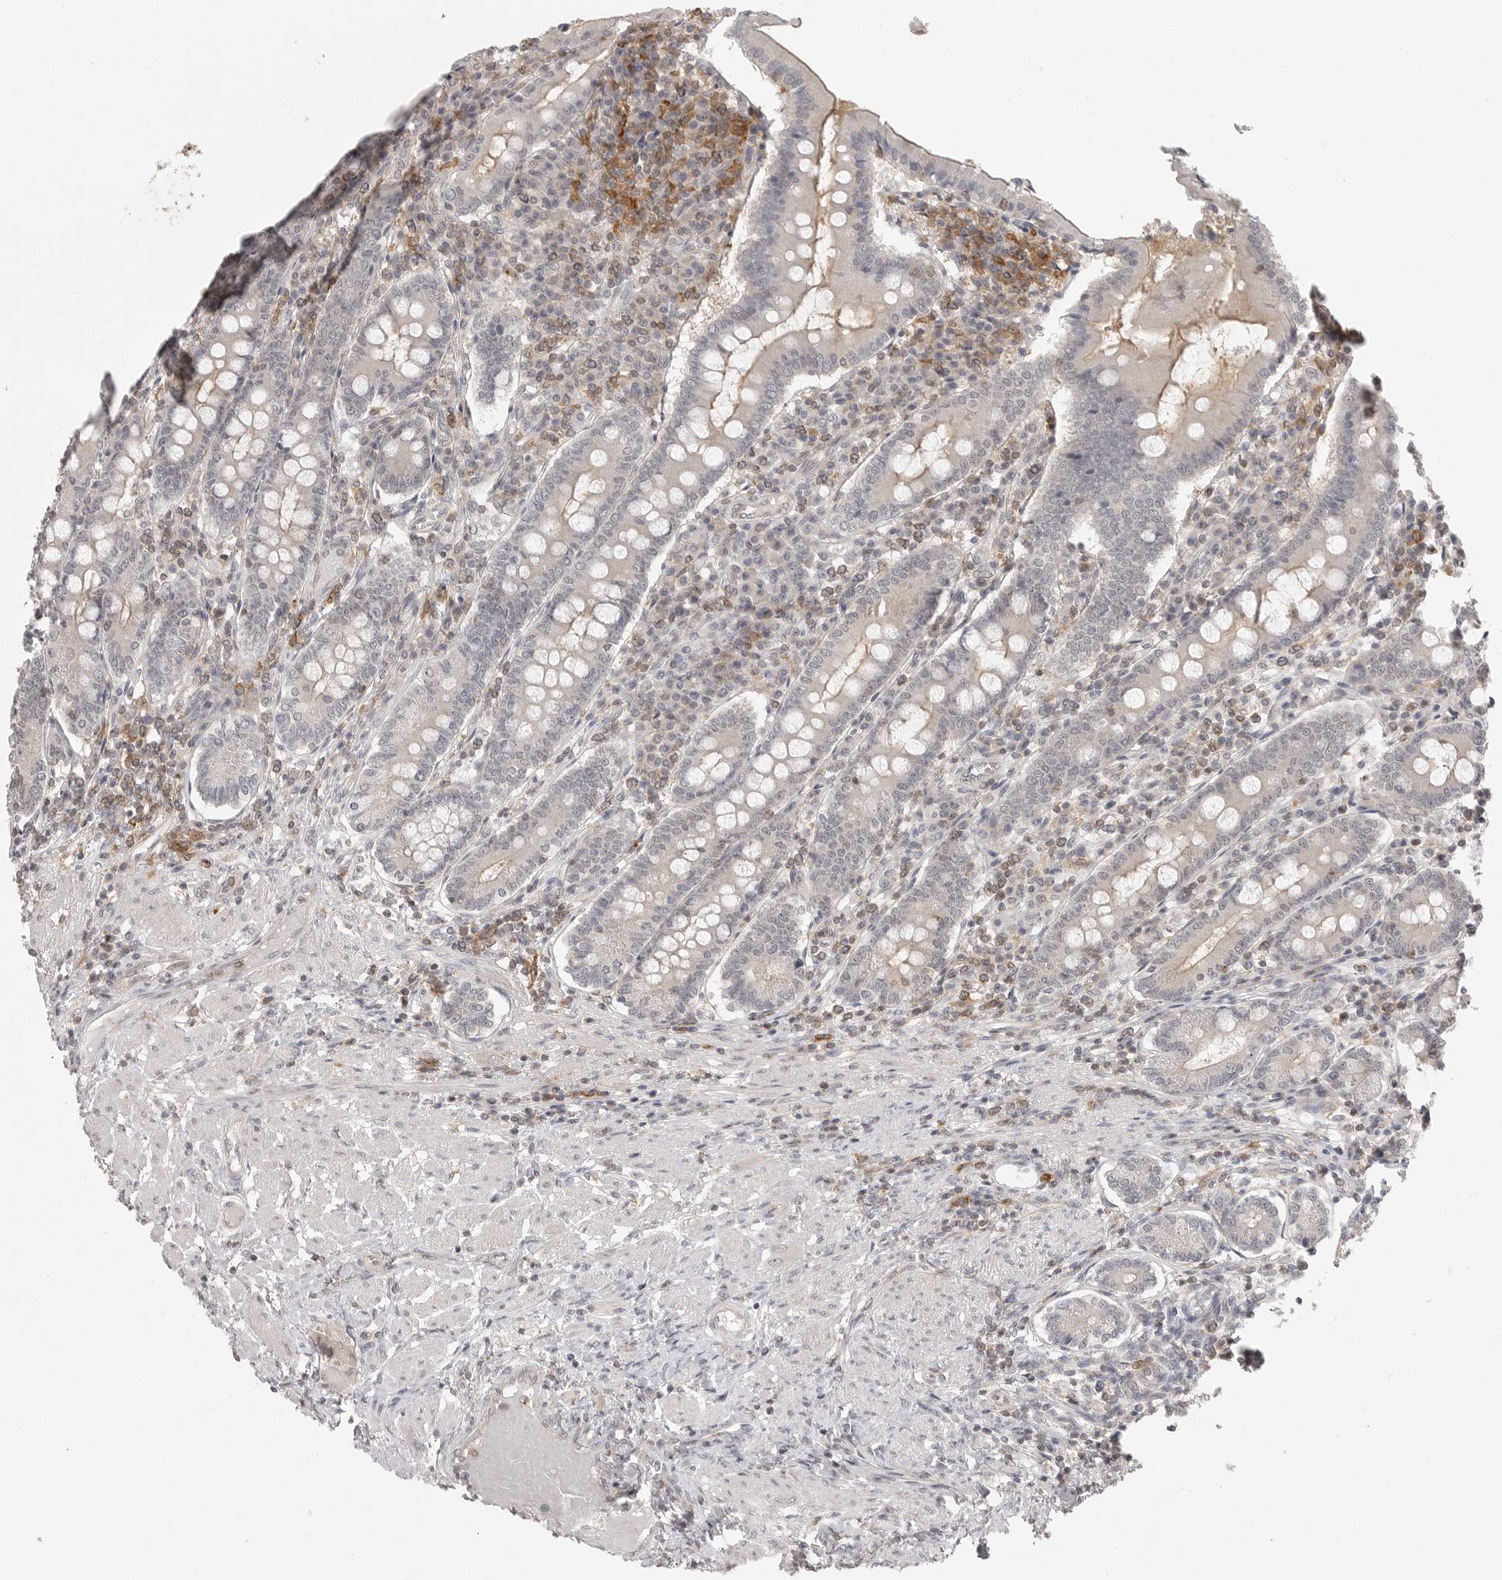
{"staining": {"intensity": "weak", "quantity": "25%-75%", "location": "cytoplasmic/membranous"}, "tissue": "duodenum", "cell_type": "Glandular cells", "image_type": "normal", "snomed": [{"axis": "morphology", "description": "Normal tissue, NOS"}, {"axis": "morphology", "description": "Adenocarcinoma, NOS"}, {"axis": "topography", "description": "Pancreas"}, {"axis": "topography", "description": "Duodenum"}], "caption": "A histopathology image showing weak cytoplasmic/membranous positivity in about 25%-75% of glandular cells in normal duodenum, as visualized by brown immunohistochemical staining.", "gene": "DBNL", "patient": {"sex": "male", "age": 50}}